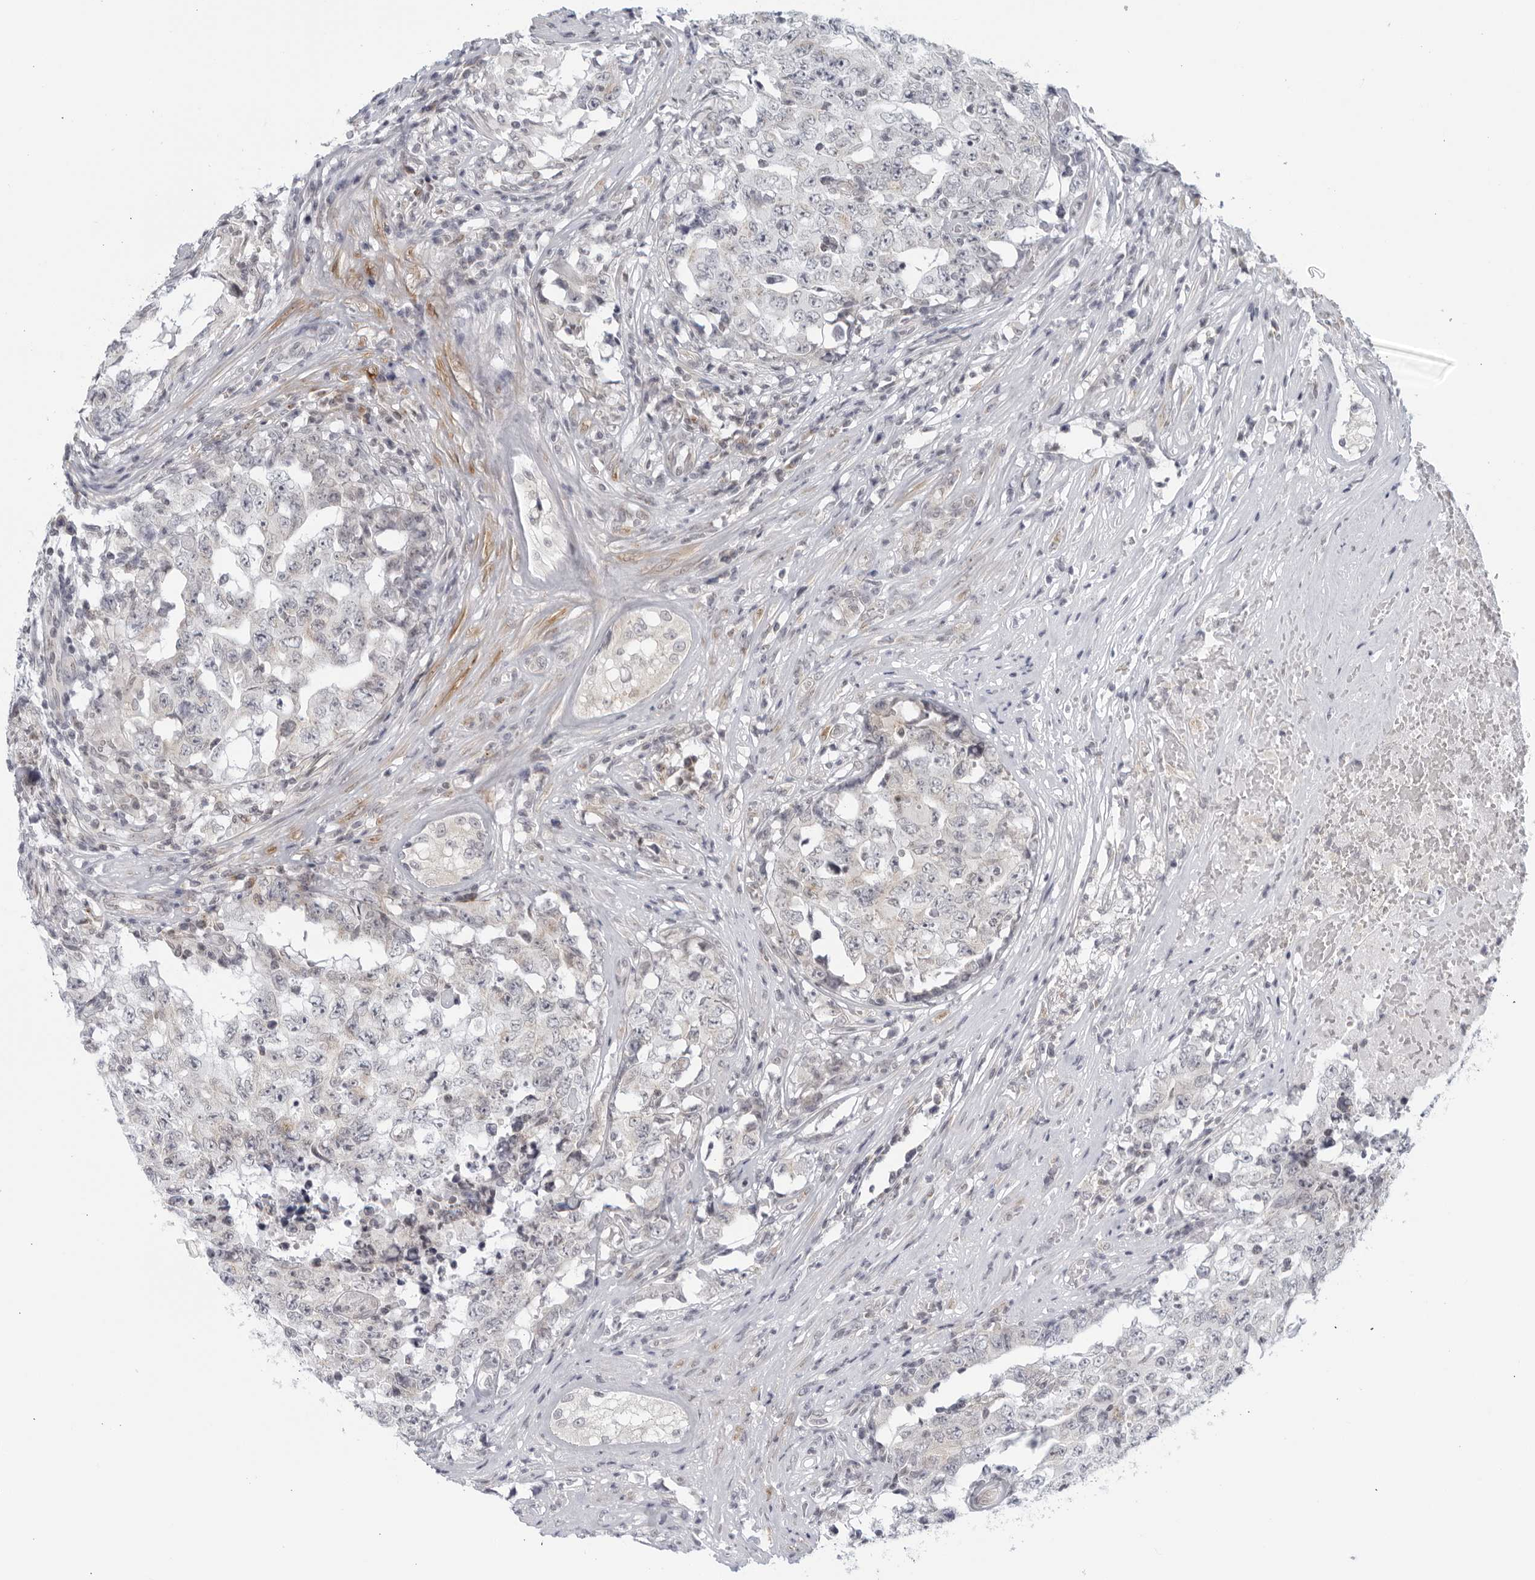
{"staining": {"intensity": "negative", "quantity": "none", "location": "none"}, "tissue": "testis cancer", "cell_type": "Tumor cells", "image_type": "cancer", "snomed": [{"axis": "morphology", "description": "Carcinoma, Embryonal, NOS"}, {"axis": "topography", "description": "Testis"}], "caption": "The photomicrograph exhibits no staining of tumor cells in testis cancer. (DAB (3,3'-diaminobenzidine) immunohistochemistry (IHC) with hematoxylin counter stain).", "gene": "WDTC1", "patient": {"sex": "male", "age": 26}}